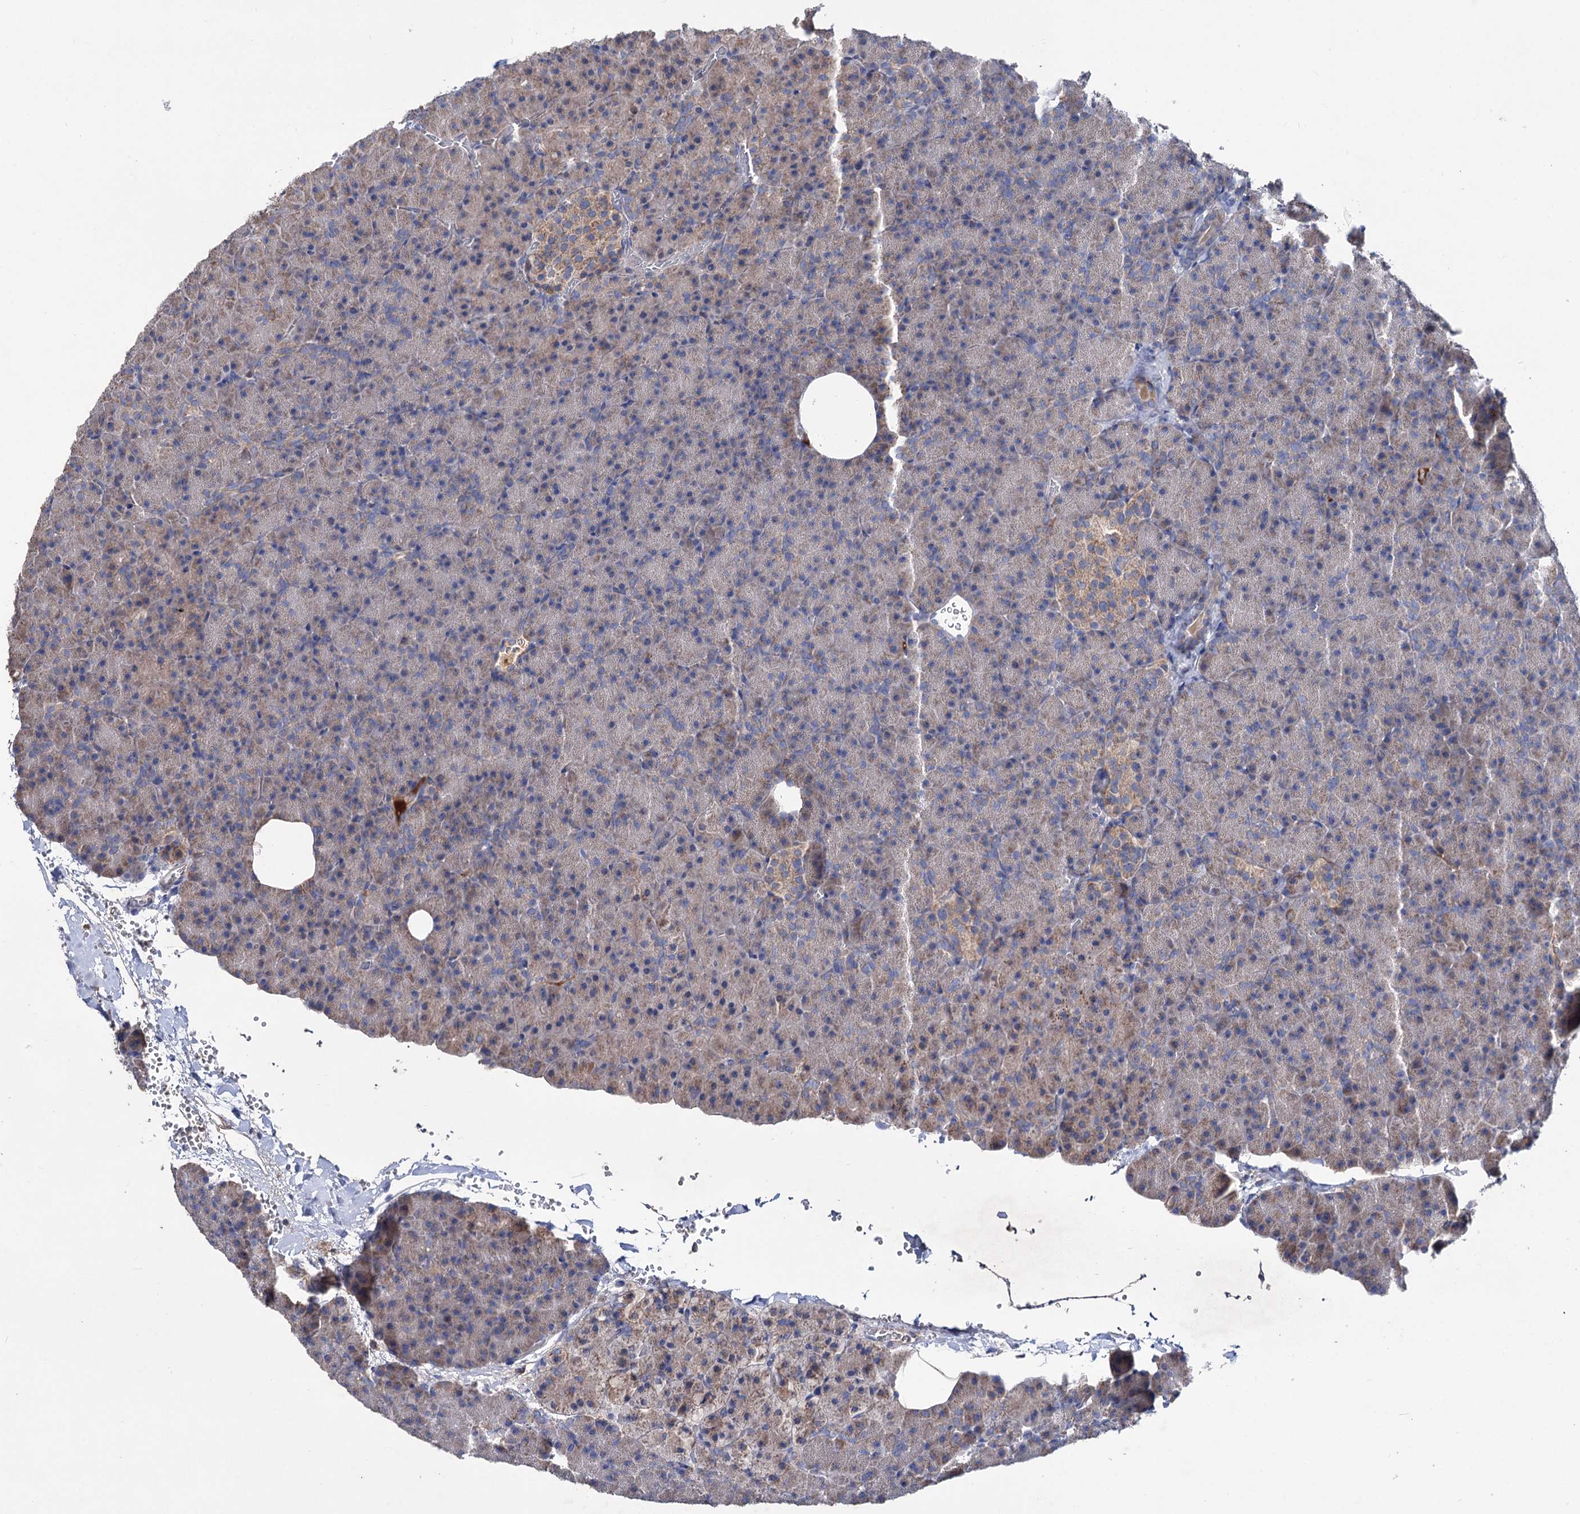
{"staining": {"intensity": "weak", "quantity": "25%-75%", "location": "cytoplasmic/membranous"}, "tissue": "pancreas", "cell_type": "Exocrine glandular cells", "image_type": "normal", "snomed": [{"axis": "morphology", "description": "Normal tissue, NOS"}, {"axis": "morphology", "description": "Carcinoid, malignant, NOS"}, {"axis": "topography", "description": "Pancreas"}], "caption": "Immunohistochemical staining of unremarkable pancreas displays low levels of weak cytoplasmic/membranous staining in approximately 25%-75% of exocrine glandular cells. The protein of interest is stained brown, and the nuclei are stained in blue (DAB (3,3'-diaminobenzidine) IHC with brightfield microscopy, high magnification).", "gene": "CLPB", "patient": {"sex": "female", "age": 35}}